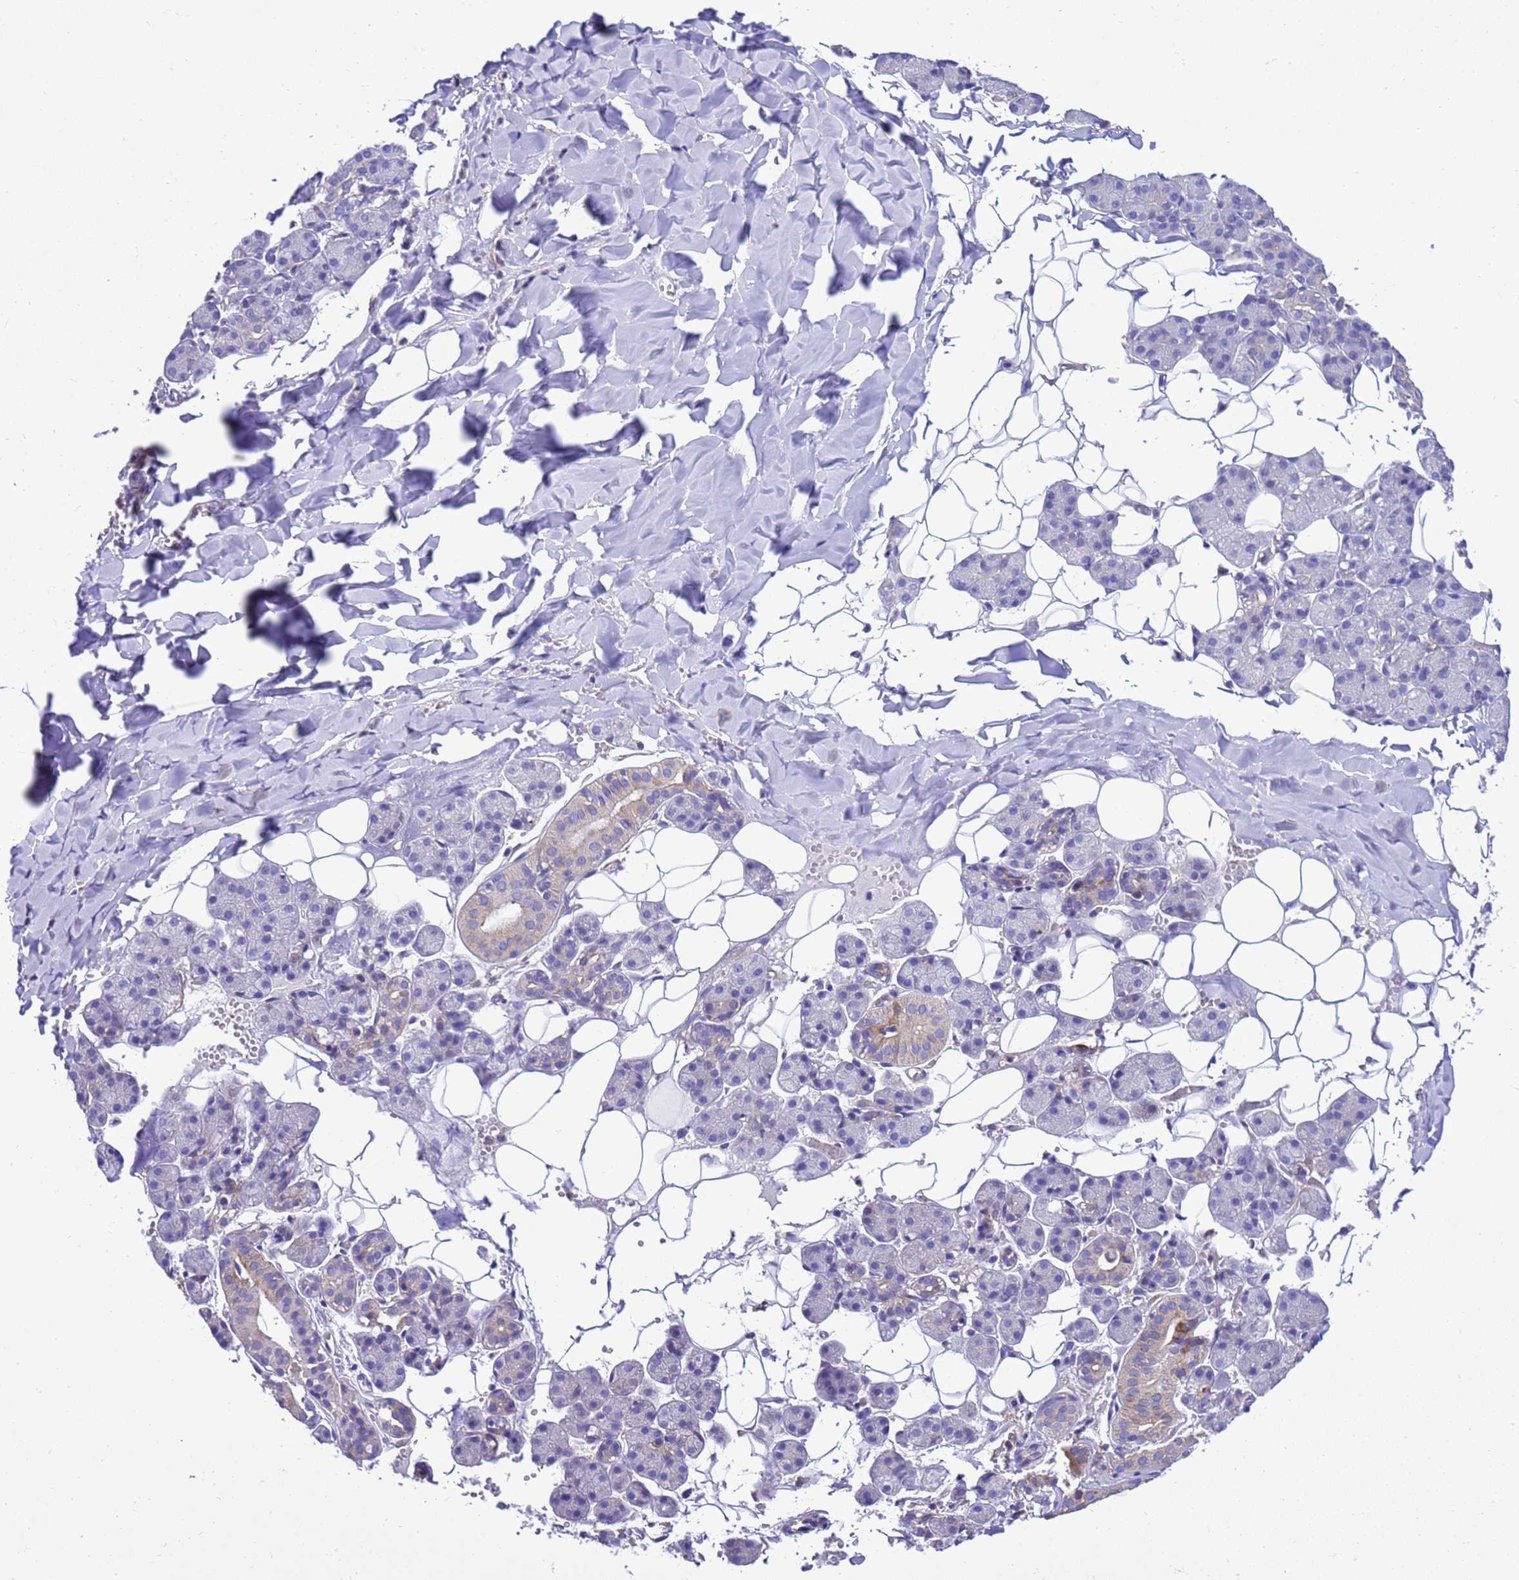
{"staining": {"intensity": "weak", "quantity": "<25%", "location": "cytoplasmic/membranous"}, "tissue": "salivary gland", "cell_type": "Glandular cells", "image_type": "normal", "snomed": [{"axis": "morphology", "description": "Normal tissue, NOS"}, {"axis": "topography", "description": "Salivary gland"}], "caption": "Immunohistochemical staining of unremarkable human salivary gland displays no significant expression in glandular cells.", "gene": "KICS2", "patient": {"sex": "female", "age": 33}}